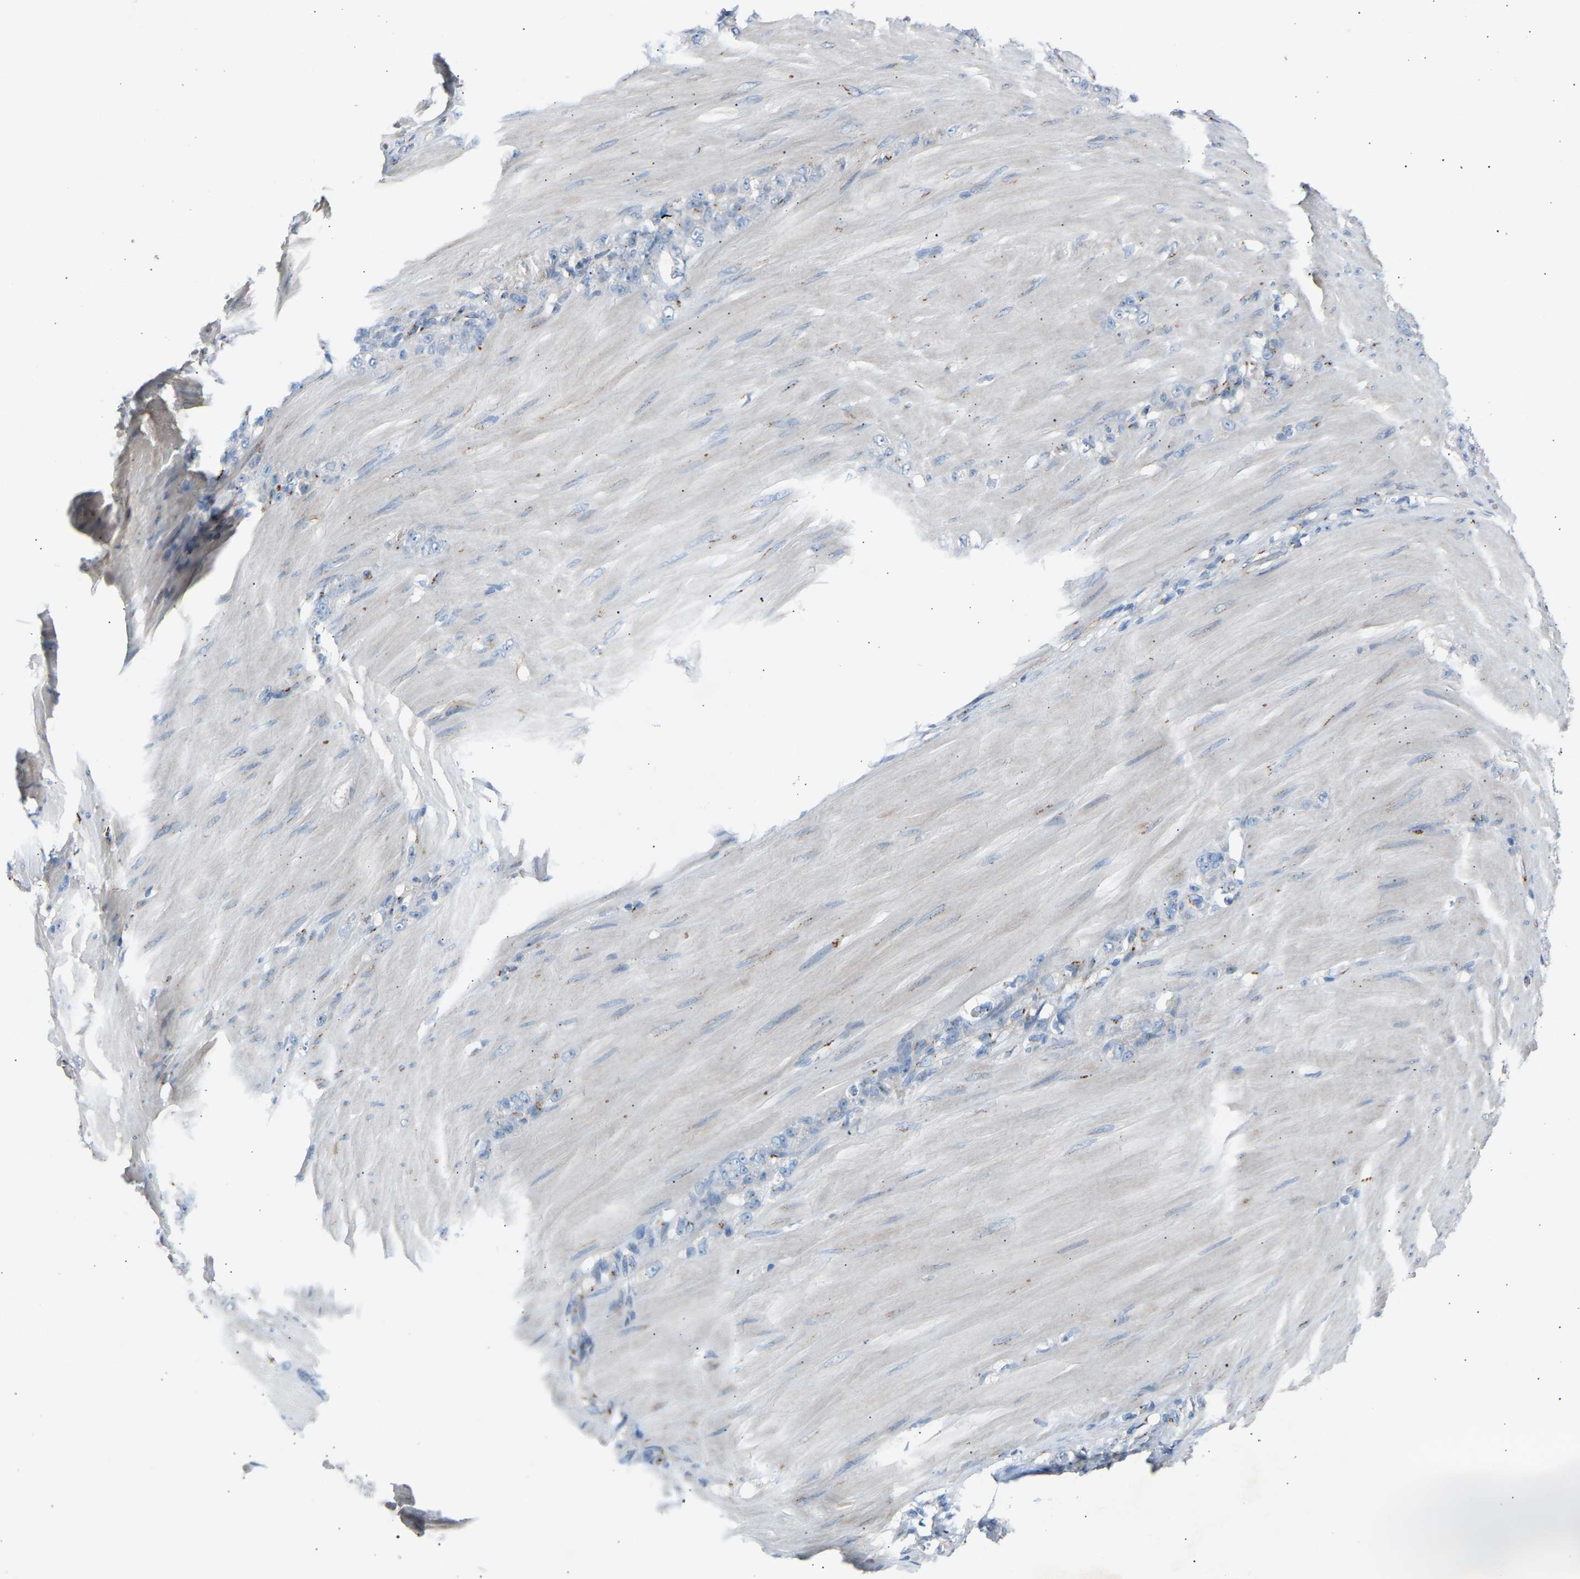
{"staining": {"intensity": "weak", "quantity": "<25%", "location": "cytoplasmic/membranous"}, "tissue": "stomach cancer", "cell_type": "Tumor cells", "image_type": "cancer", "snomed": [{"axis": "morphology", "description": "Normal tissue, NOS"}, {"axis": "morphology", "description": "Adenocarcinoma, NOS"}, {"axis": "topography", "description": "Stomach"}], "caption": "There is no significant positivity in tumor cells of stomach cancer (adenocarcinoma).", "gene": "CYREN", "patient": {"sex": "male", "age": 82}}